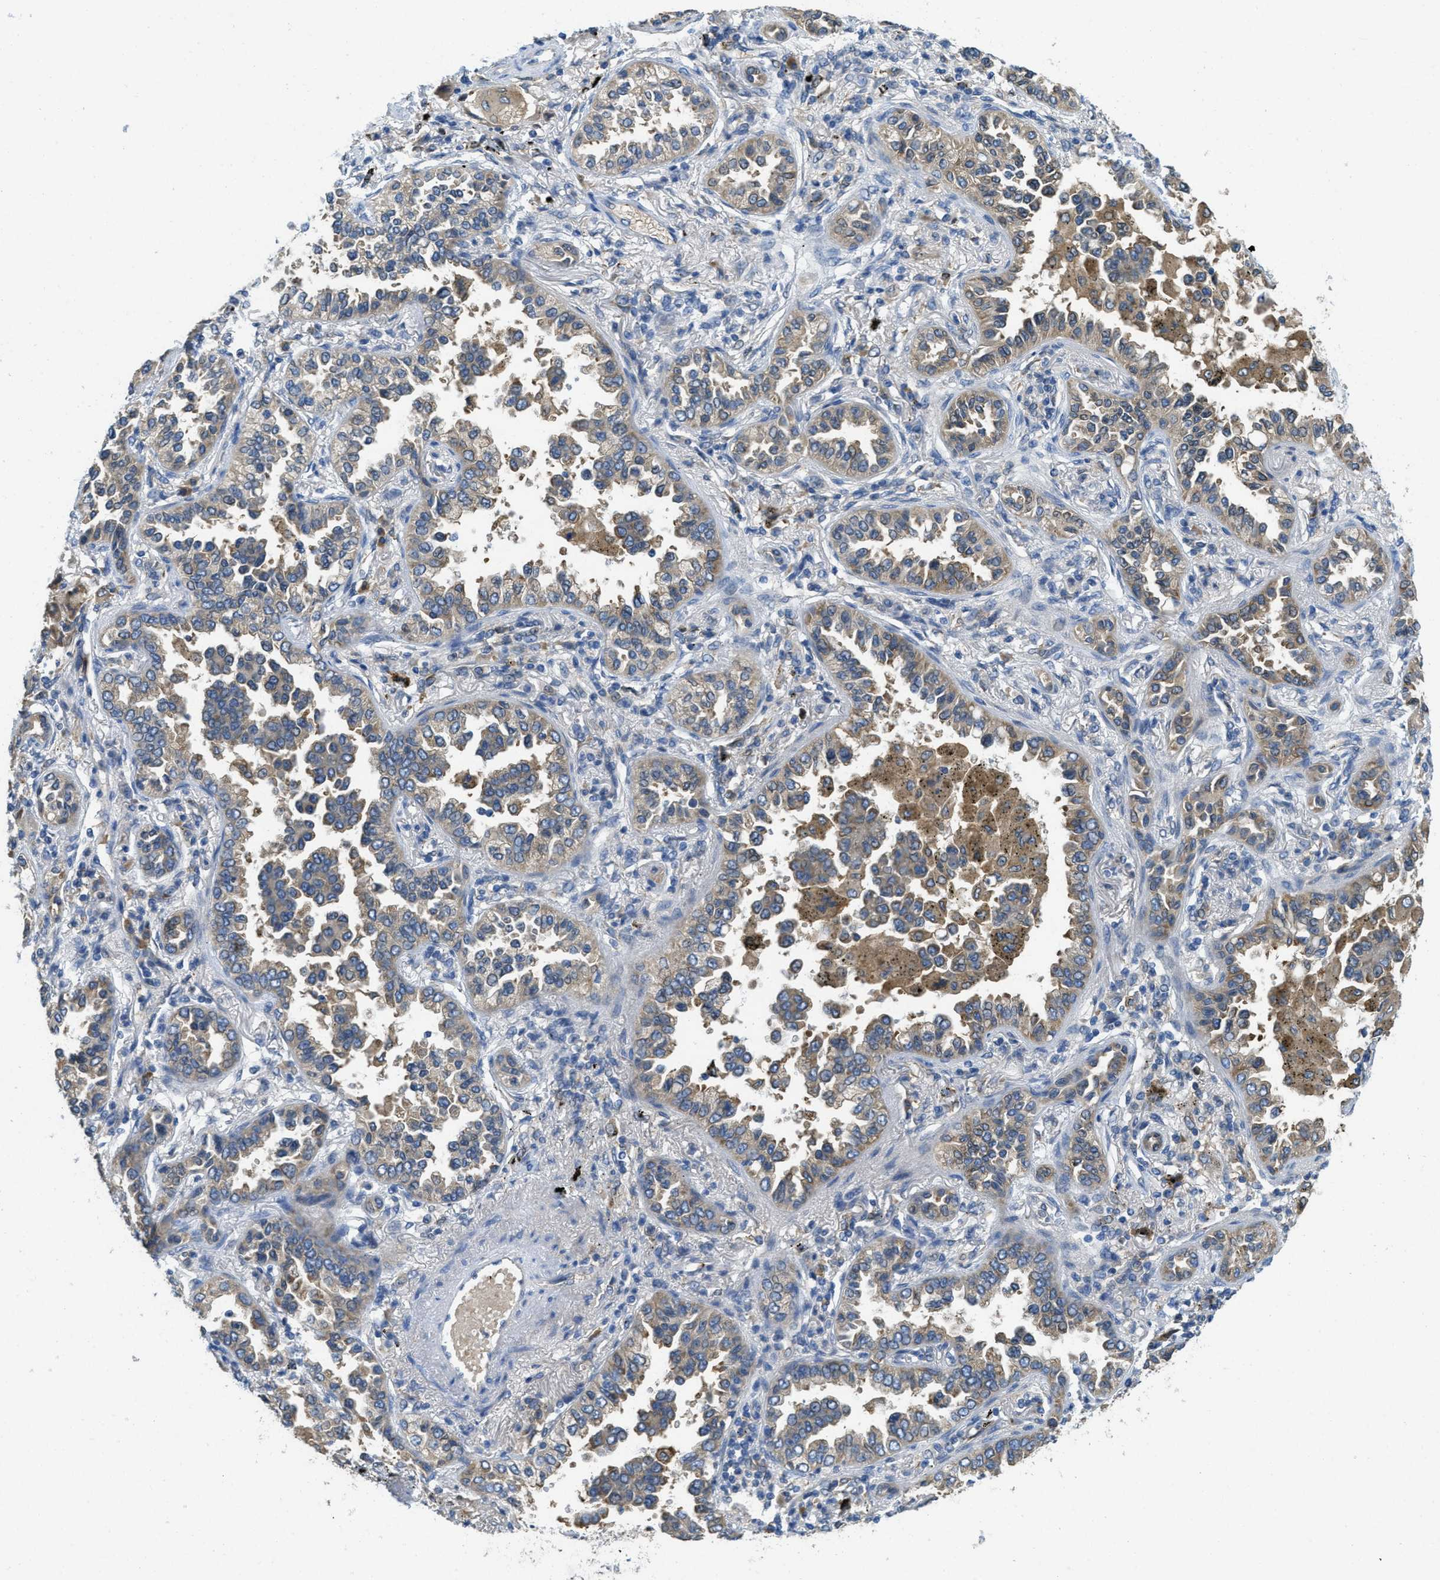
{"staining": {"intensity": "weak", "quantity": "25%-75%", "location": "cytoplasmic/membranous"}, "tissue": "lung cancer", "cell_type": "Tumor cells", "image_type": "cancer", "snomed": [{"axis": "morphology", "description": "Normal tissue, NOS"}, {"axis": "morphology", "description": "Adenocarcinoma, NOS"}, {"axis": "topography", "description": "Lung"}], "caption": "The image shows staining of adenocarcinoma (lung), revealing weak cytoplasmic/membranous protein expression (brown color) within tumor cells.", "gene": "MPDU1", "patient": {"sex": "male", "age": 59}}